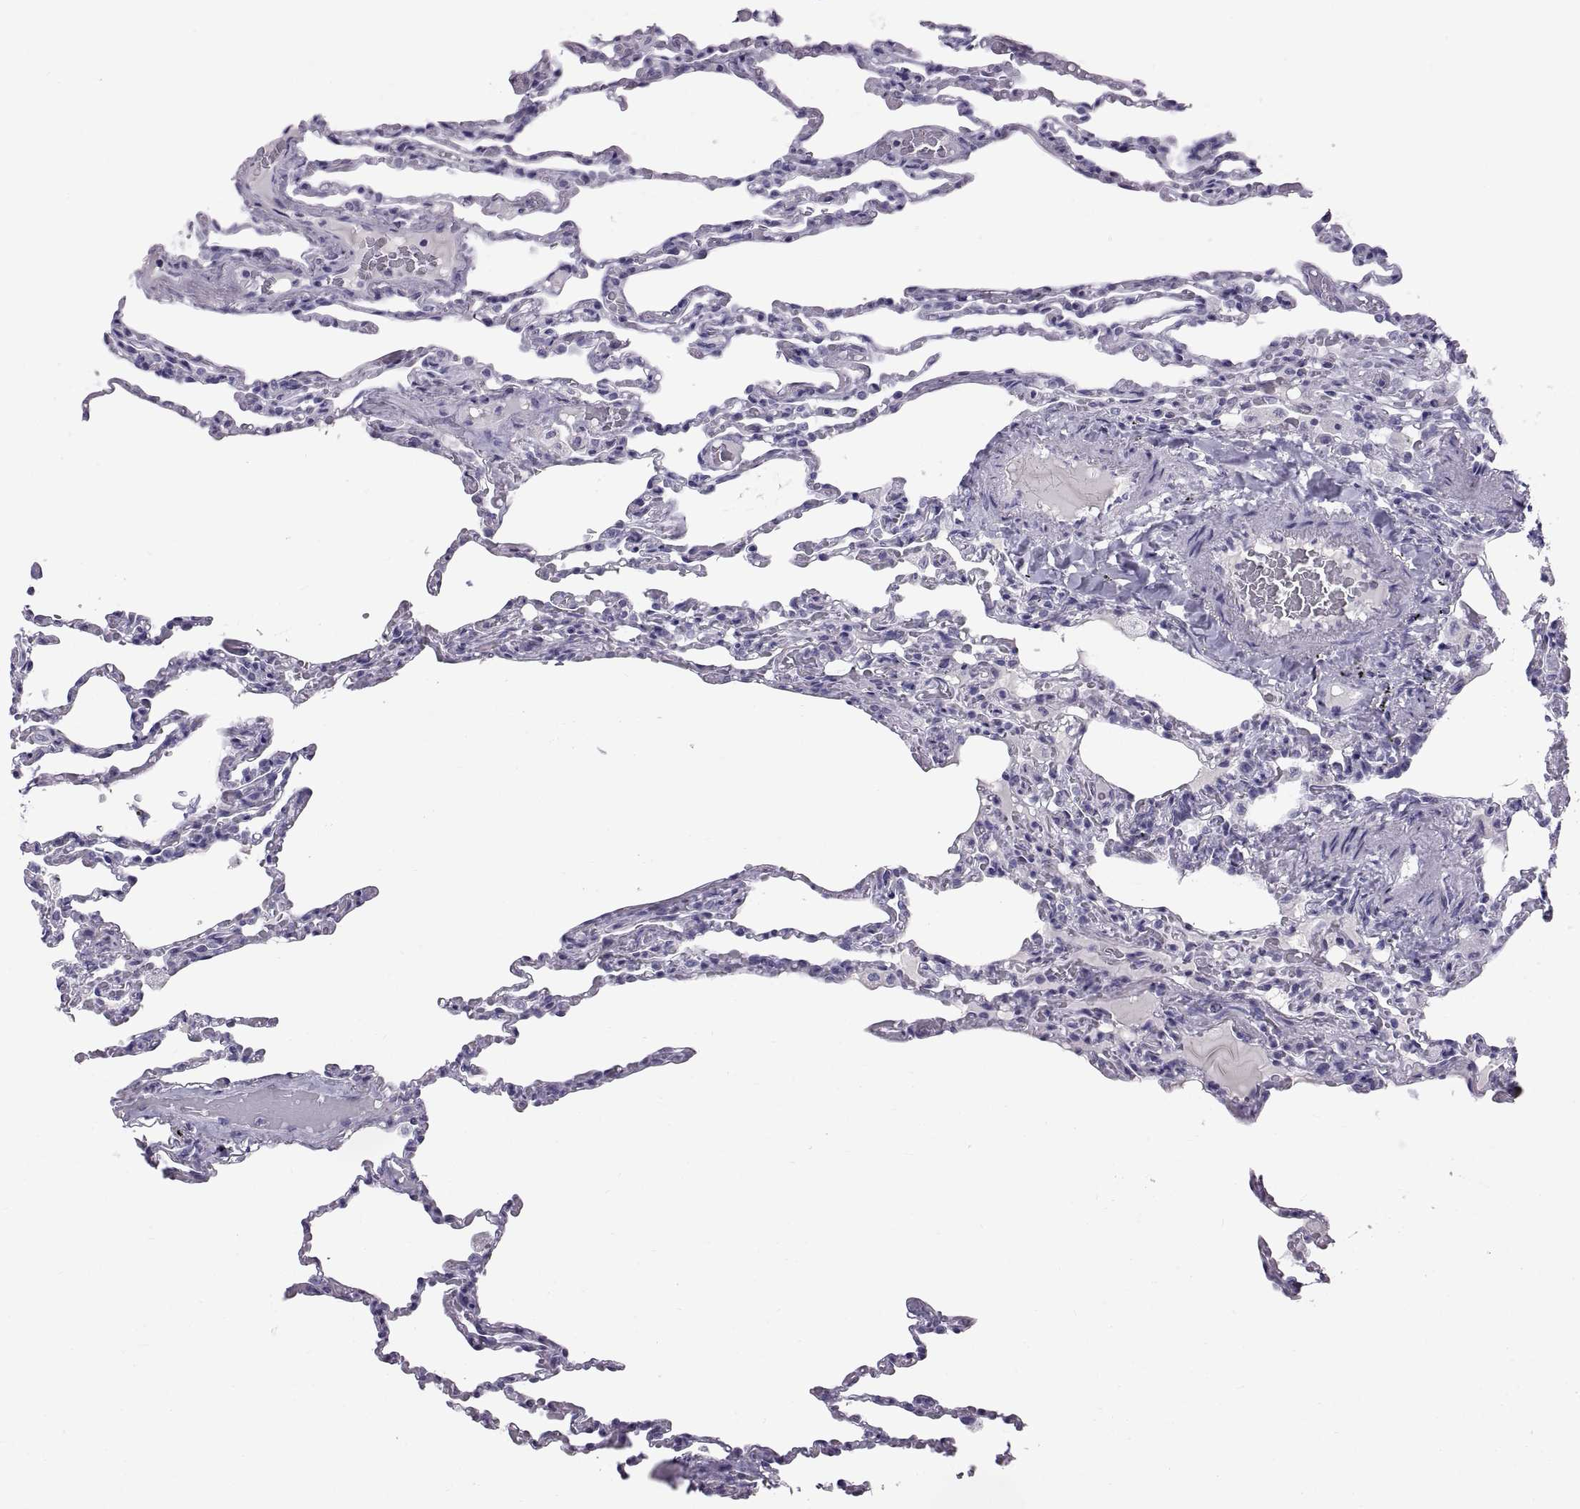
{"staining": {"intensity": "negative", "quantity": "none", "location": "none"}, "tissue": "lung", "cell_type": "Alveolar cells", "image_type": "normal", "snomed": [{"axis": "morphology", "description": "Normal tissue, NOS"}, {"axis": "topography", "description": "Lung"}], "caption": "This is an immunohistochemistry (IHC) image of benign human lung. There is no positivity in alveolar cells.", "gene": "WFDC8", "patient": {"sex": "female", "age": 43}}